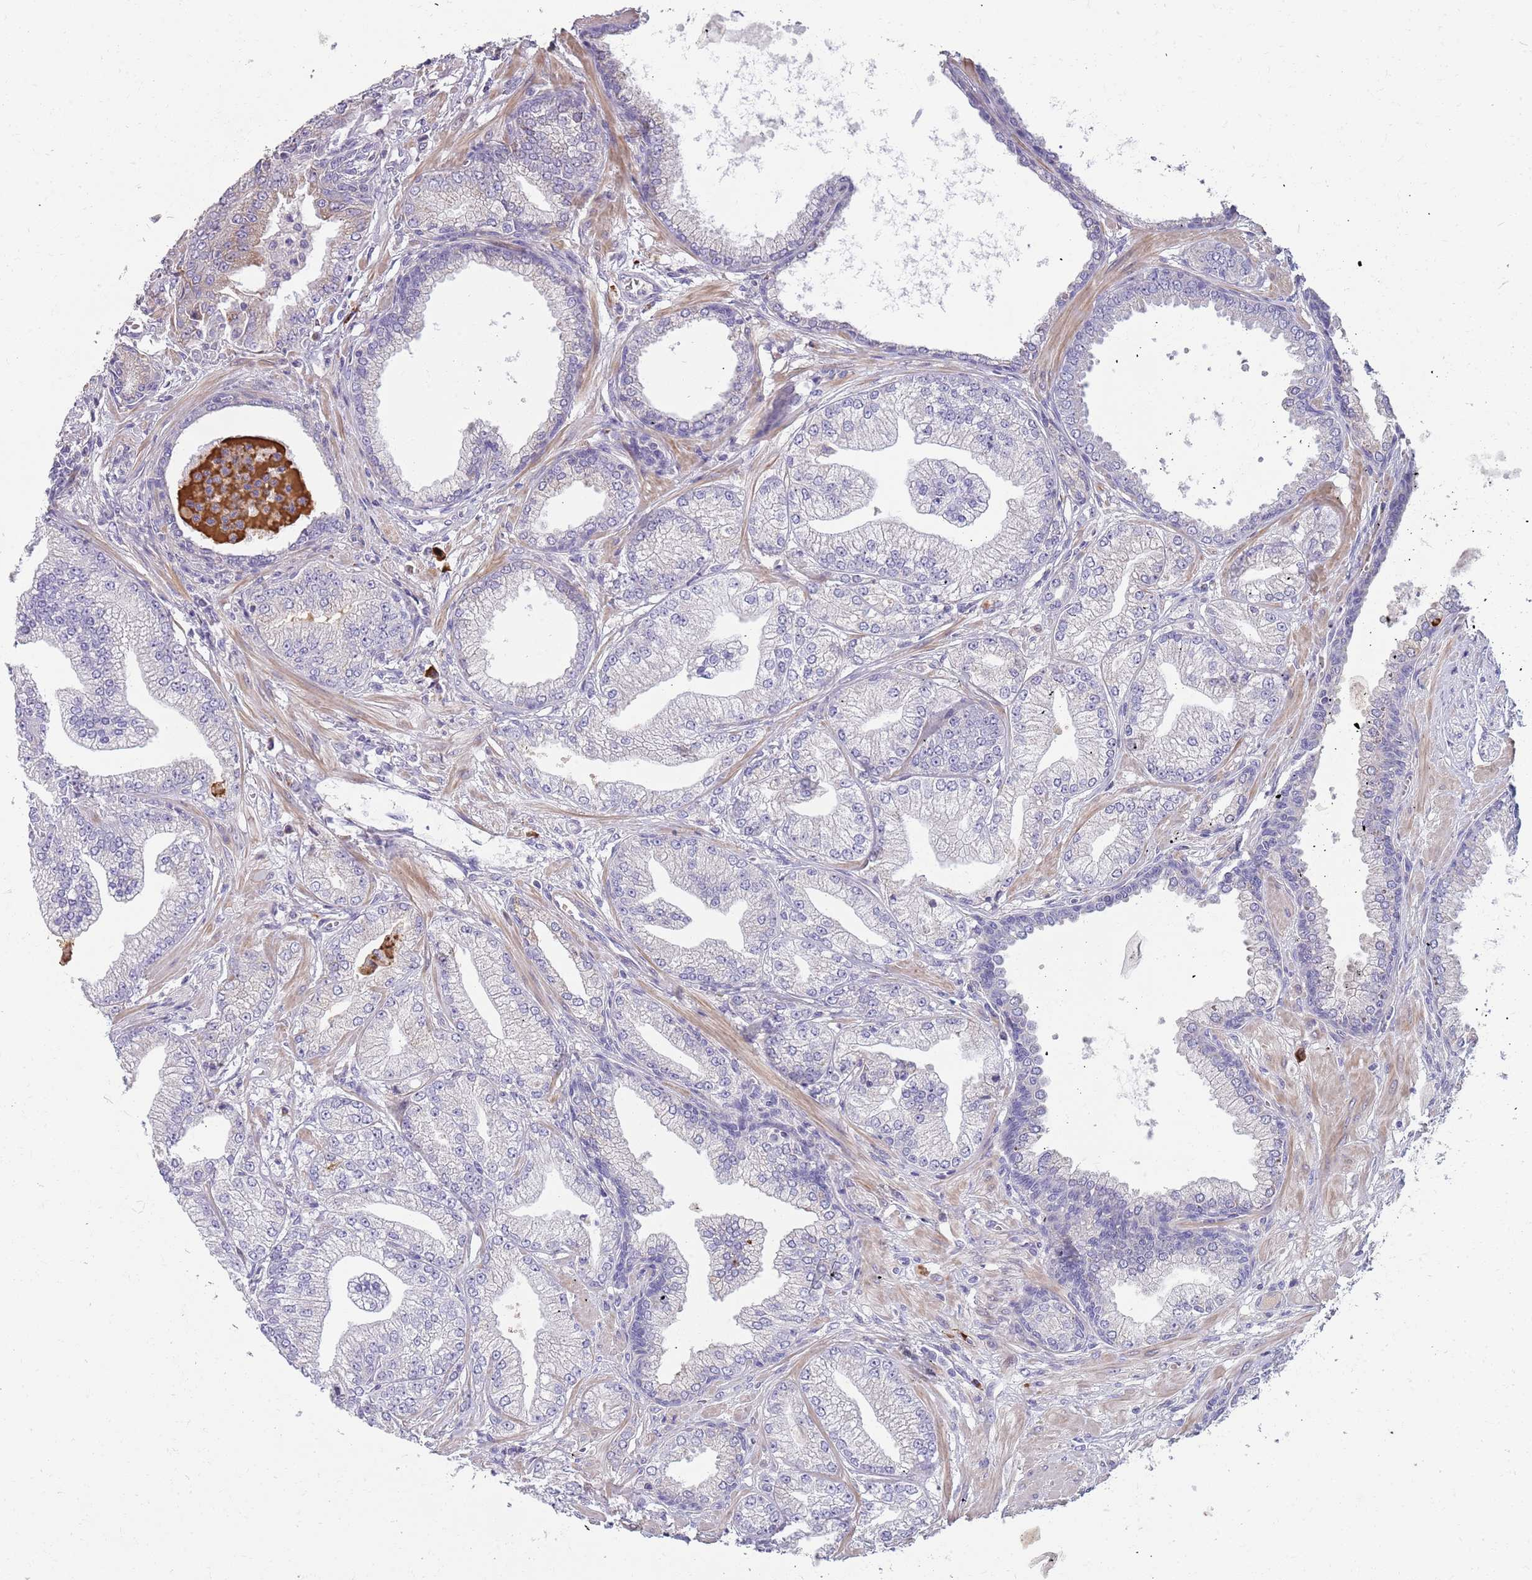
{"staining": {"intensity": "negative", "quantity": "none", "location": "none"}, "tissue": "prostate cancer", "cell_type": "Tumor cells", "image_type": "cancer", "snomed": [{"axis": "morphology", "description": "Adenocarcinoma, Low grade"}, {"axis": "topography", "description": "Prostate"}], "caption": "Low-grade adenocarcinoma (prostate) was stained to show a protein in brown. There is no significant expression in tumor cells. (IHC, brightfield microscopy, high magnification).", "gene": "SUSD1", "patient": {"sex": "male", "age": 55}}